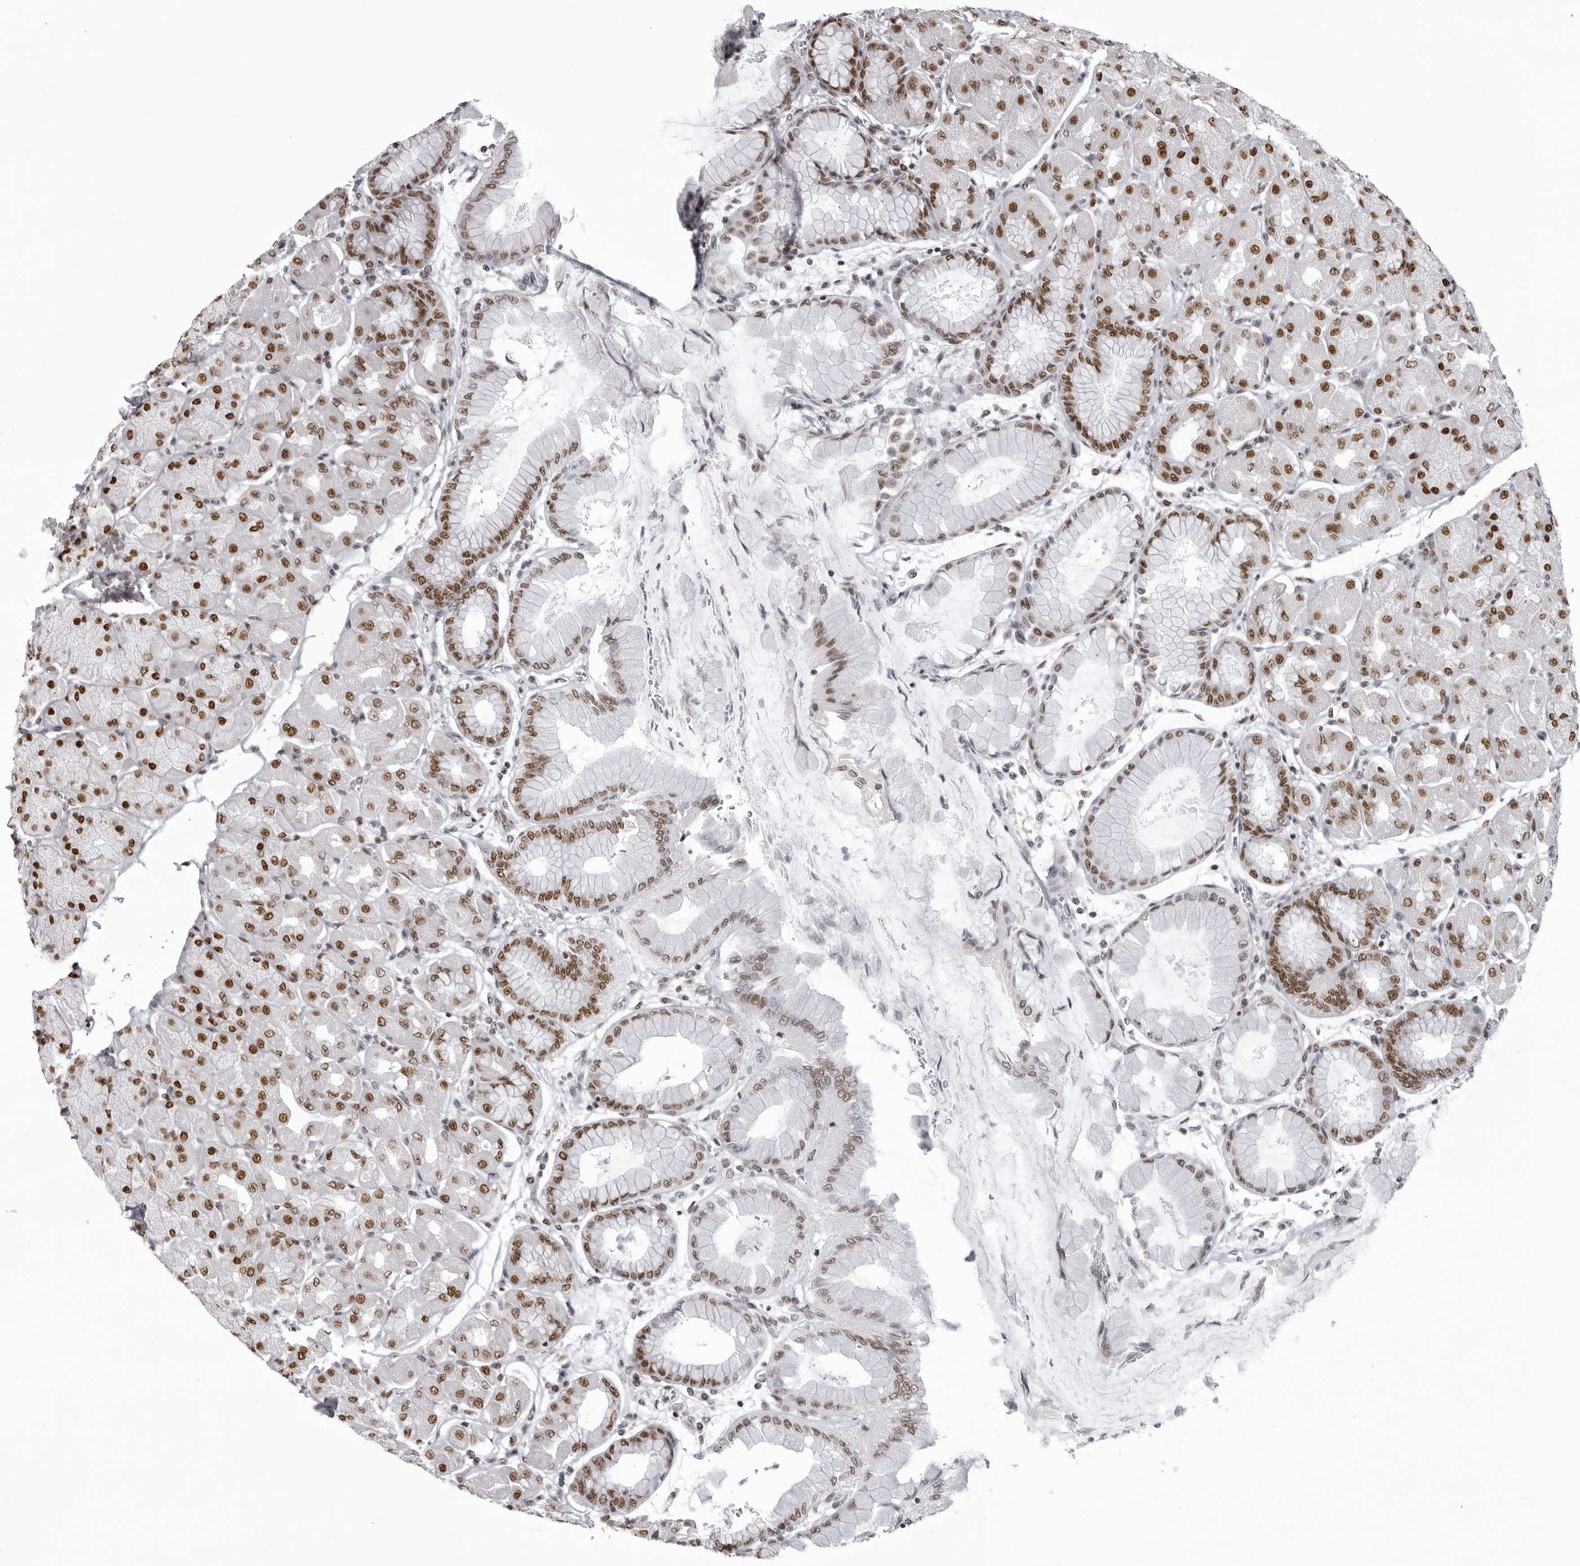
{"staining": {"intensity": "strong", "quantity": ">75%", "location": "nuclear"}, "tissue": "stomach", "cell_type": "Glandular cells", "image_type": "normal", "snomed": [{"axis": "morphology", "description": "Normal tissue, NOS"}, {"axis": "topography", "description": "Stomach, upper"}], "caption": "Strong nuclear expression is appreciated in about >75% of glandular cells in unremarkable stomach. Using DAB (brown) and hematoxylin (blue) stains, captured at high magnification using brightfield microscopy.", "gene": "DHX9", "patient": {"sex": "female", "age": 56}}